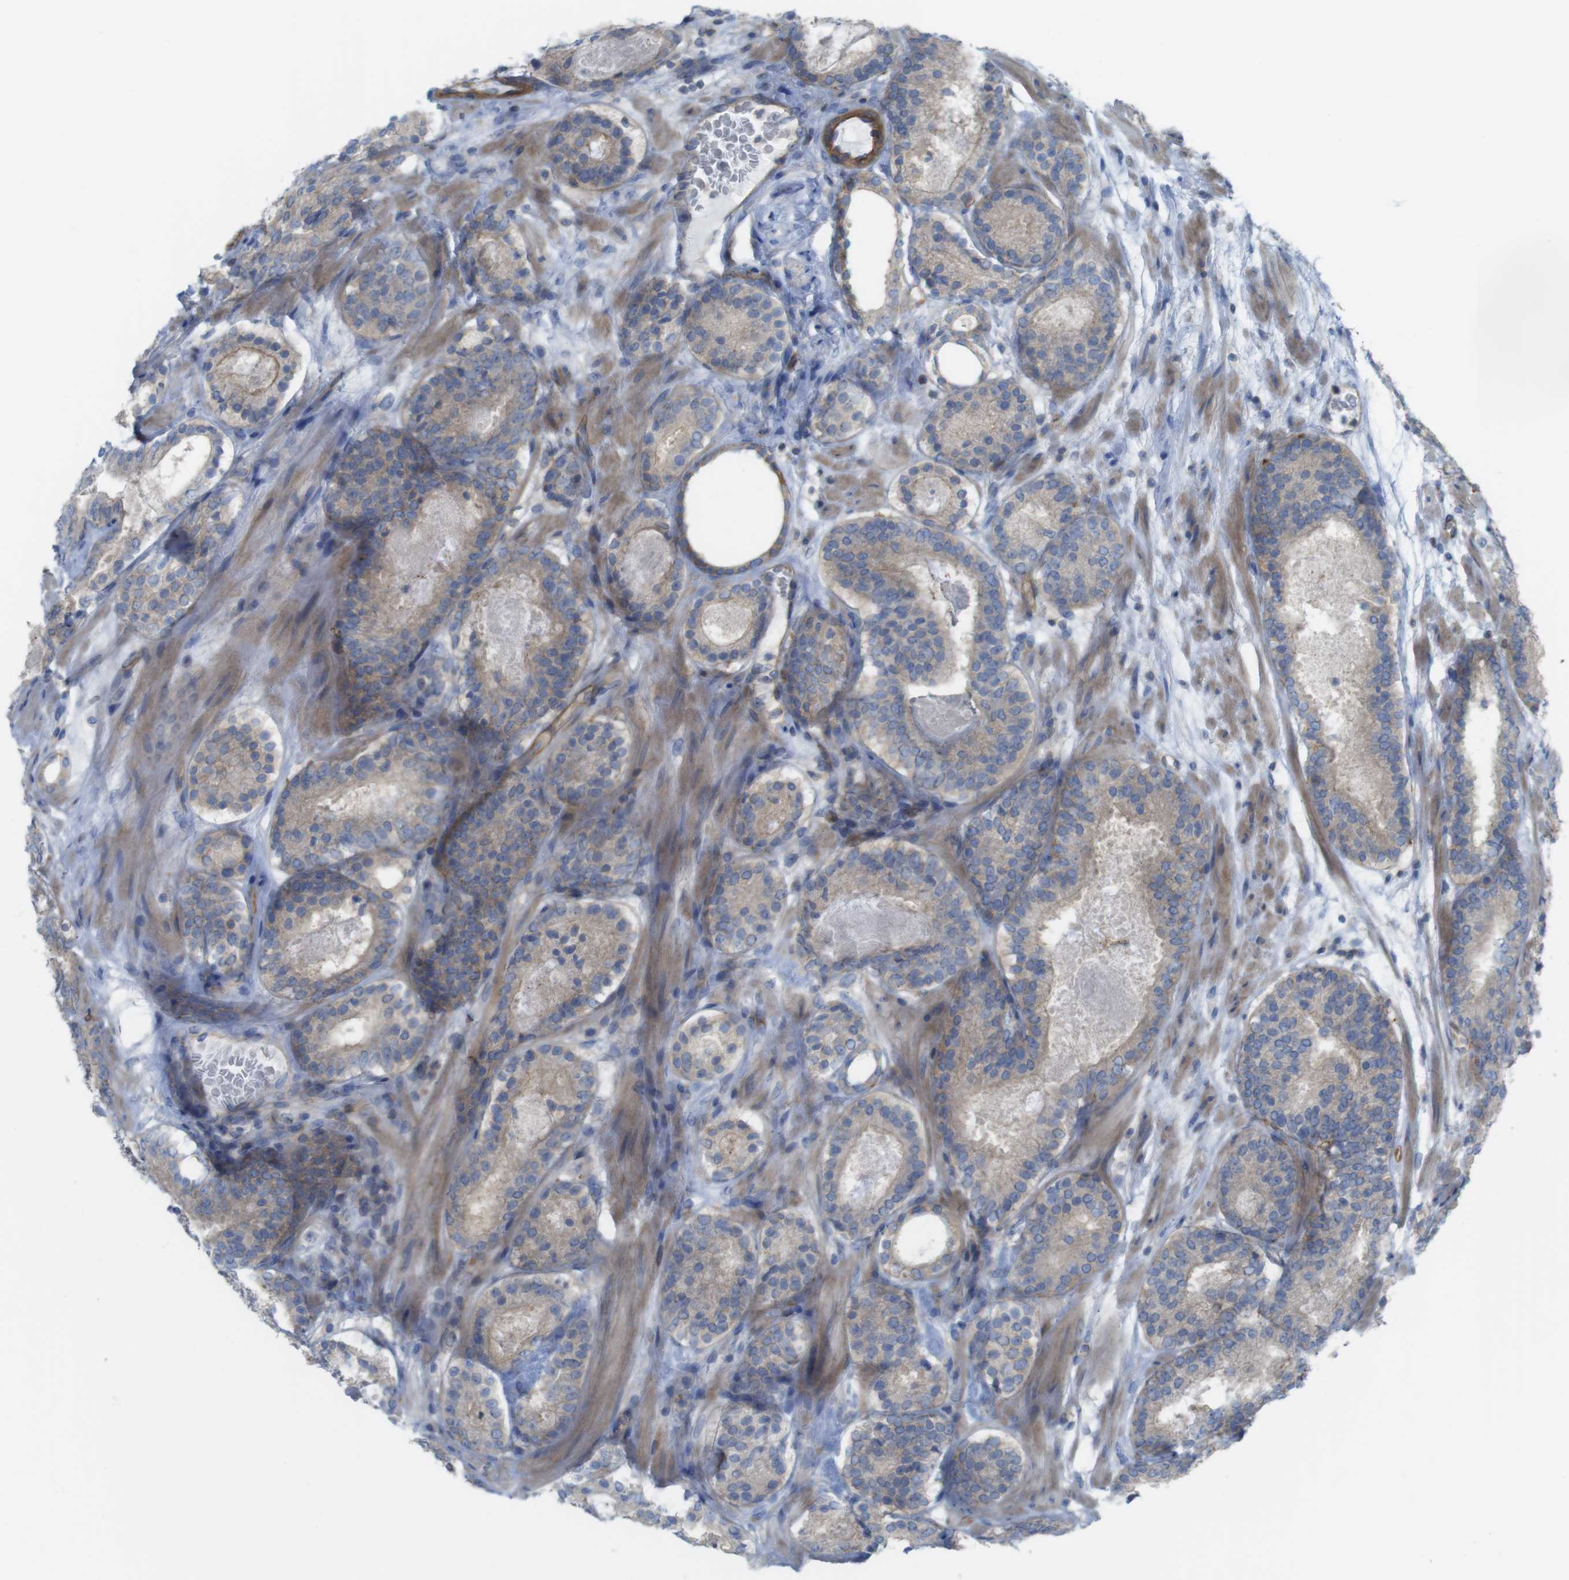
{"staining": {"intensity": "weak", "quantity": "<25%", "location": "cytoplasmic/membranous"}, "tissue": "prostate cancer", "cell_type": "Tumor cells", "image_type": "cancer", "snomed": [{"axis": "morphology", "description": "Adenocarcinoma, Low grade"}, {"axis": "topography", "description": "Prostate"}], "caption": "This is an immunohistochemistry (IHC) image of prostate adenocarcinoma (low-grade). There is no staining in tumor cells.", "gene": "PREX2", "patient": {"sex": "male", "age": 69}}